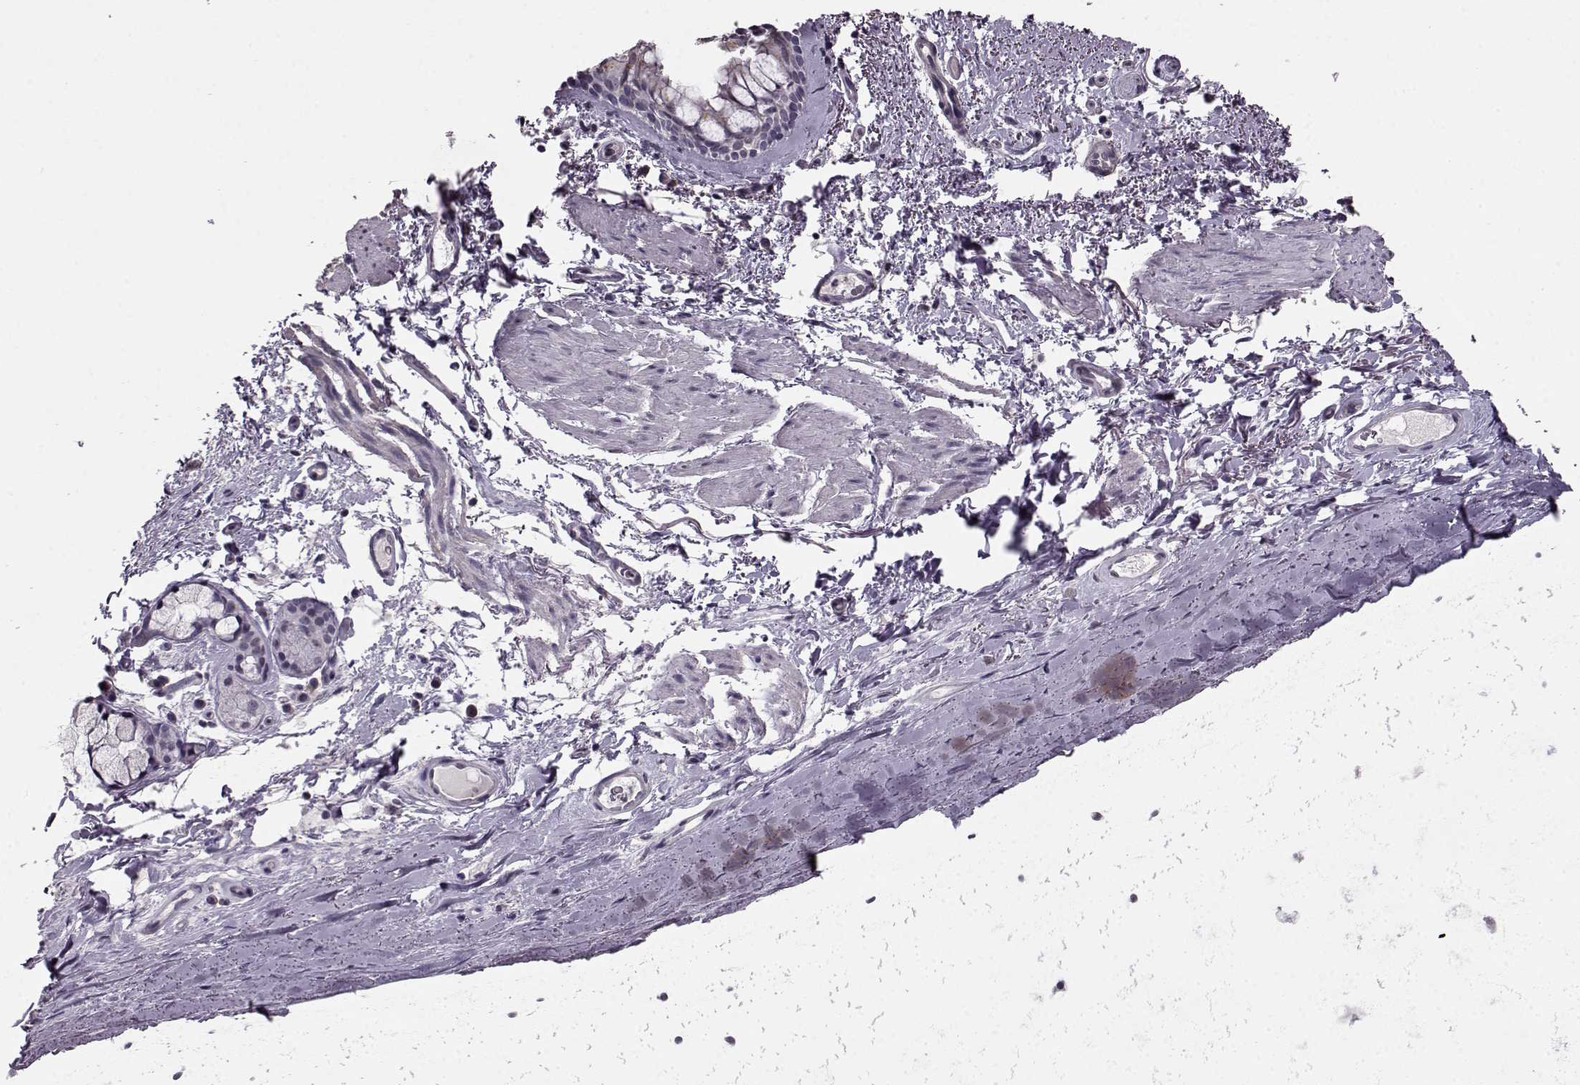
{"staining": {"intensity": "negative", "quantity": "none", "location": "none"}, "tissue": "bronchus", "cell_type": "Respiratory epithelial cells", "image_type": "normal", "snomed": [{"axis": "morphology", "description": "Normal tissue, NOS"}, {"axis": "topography", "description": "Bronchus"}], "caption": "High magnification brightfield microscopy of unremarkable bronchus stained with DAB (3,3'-diaminobenzidine) (brown) and counterstained with hematoxylin (blue): respiratory epithelial cells show no significant expression. (DAB immunohistochemistry visualized using brightfield microscopy, high magnification).", "gene": "RP1L1", "patient": {"sex": "female", "age": 64}}